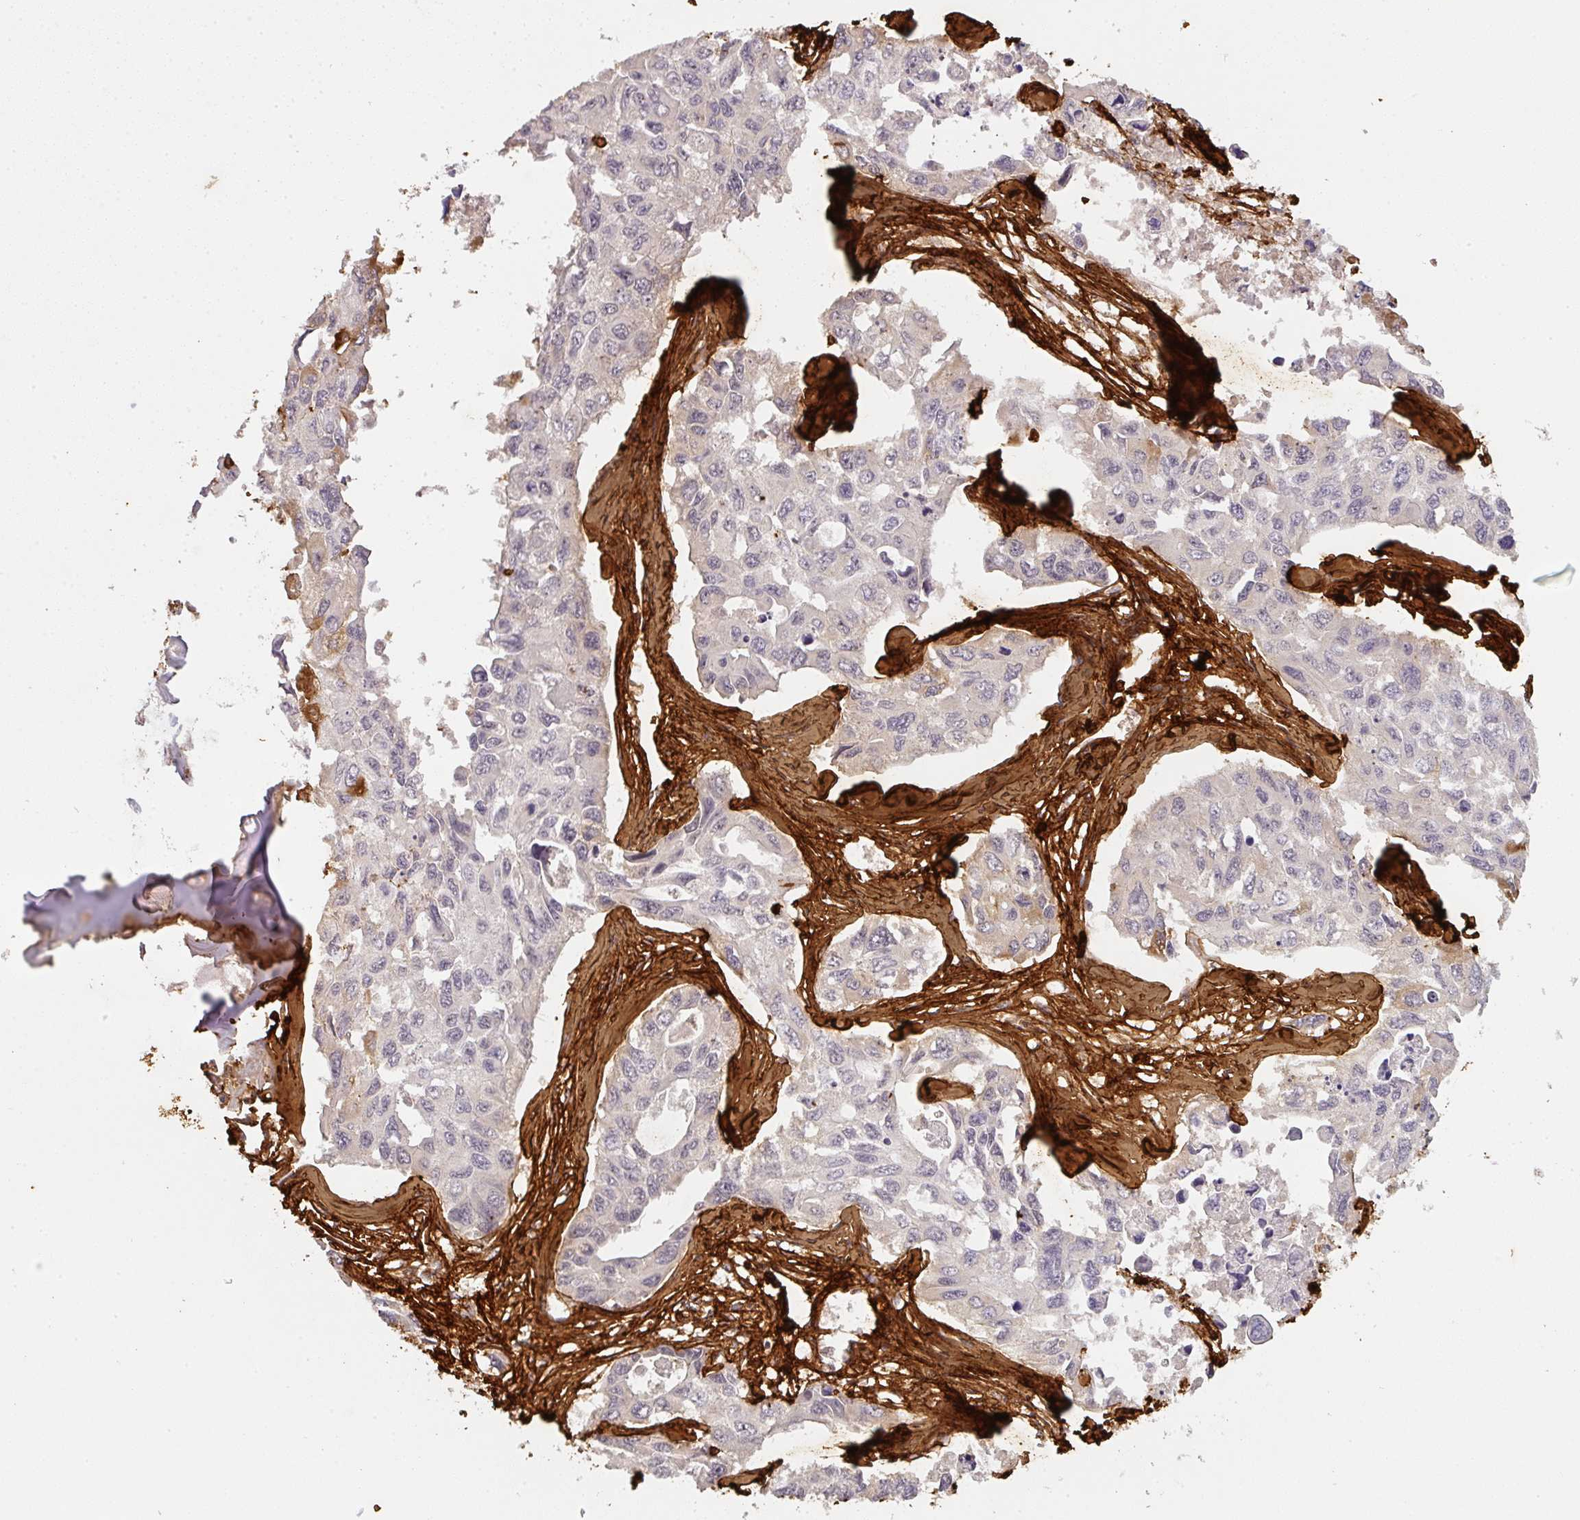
{"staining": {"intensity": "negative", "quantity": "none", "location": "none"}, "tissue": "lung cancer", "cell_type": "Tumor cells", "image_type": "cancer", "snomed": [{"axis": "morphology", "description": "Adenocarcinoma, NOS"}, {"axis": "topography", "description": "Lung"}], "caption": "The image demonstrates no significant staining in tumor cells of adenocarcinoma (lung).", "gene": "COL3A1", "patient": {"sex": "male", "age": 64}}